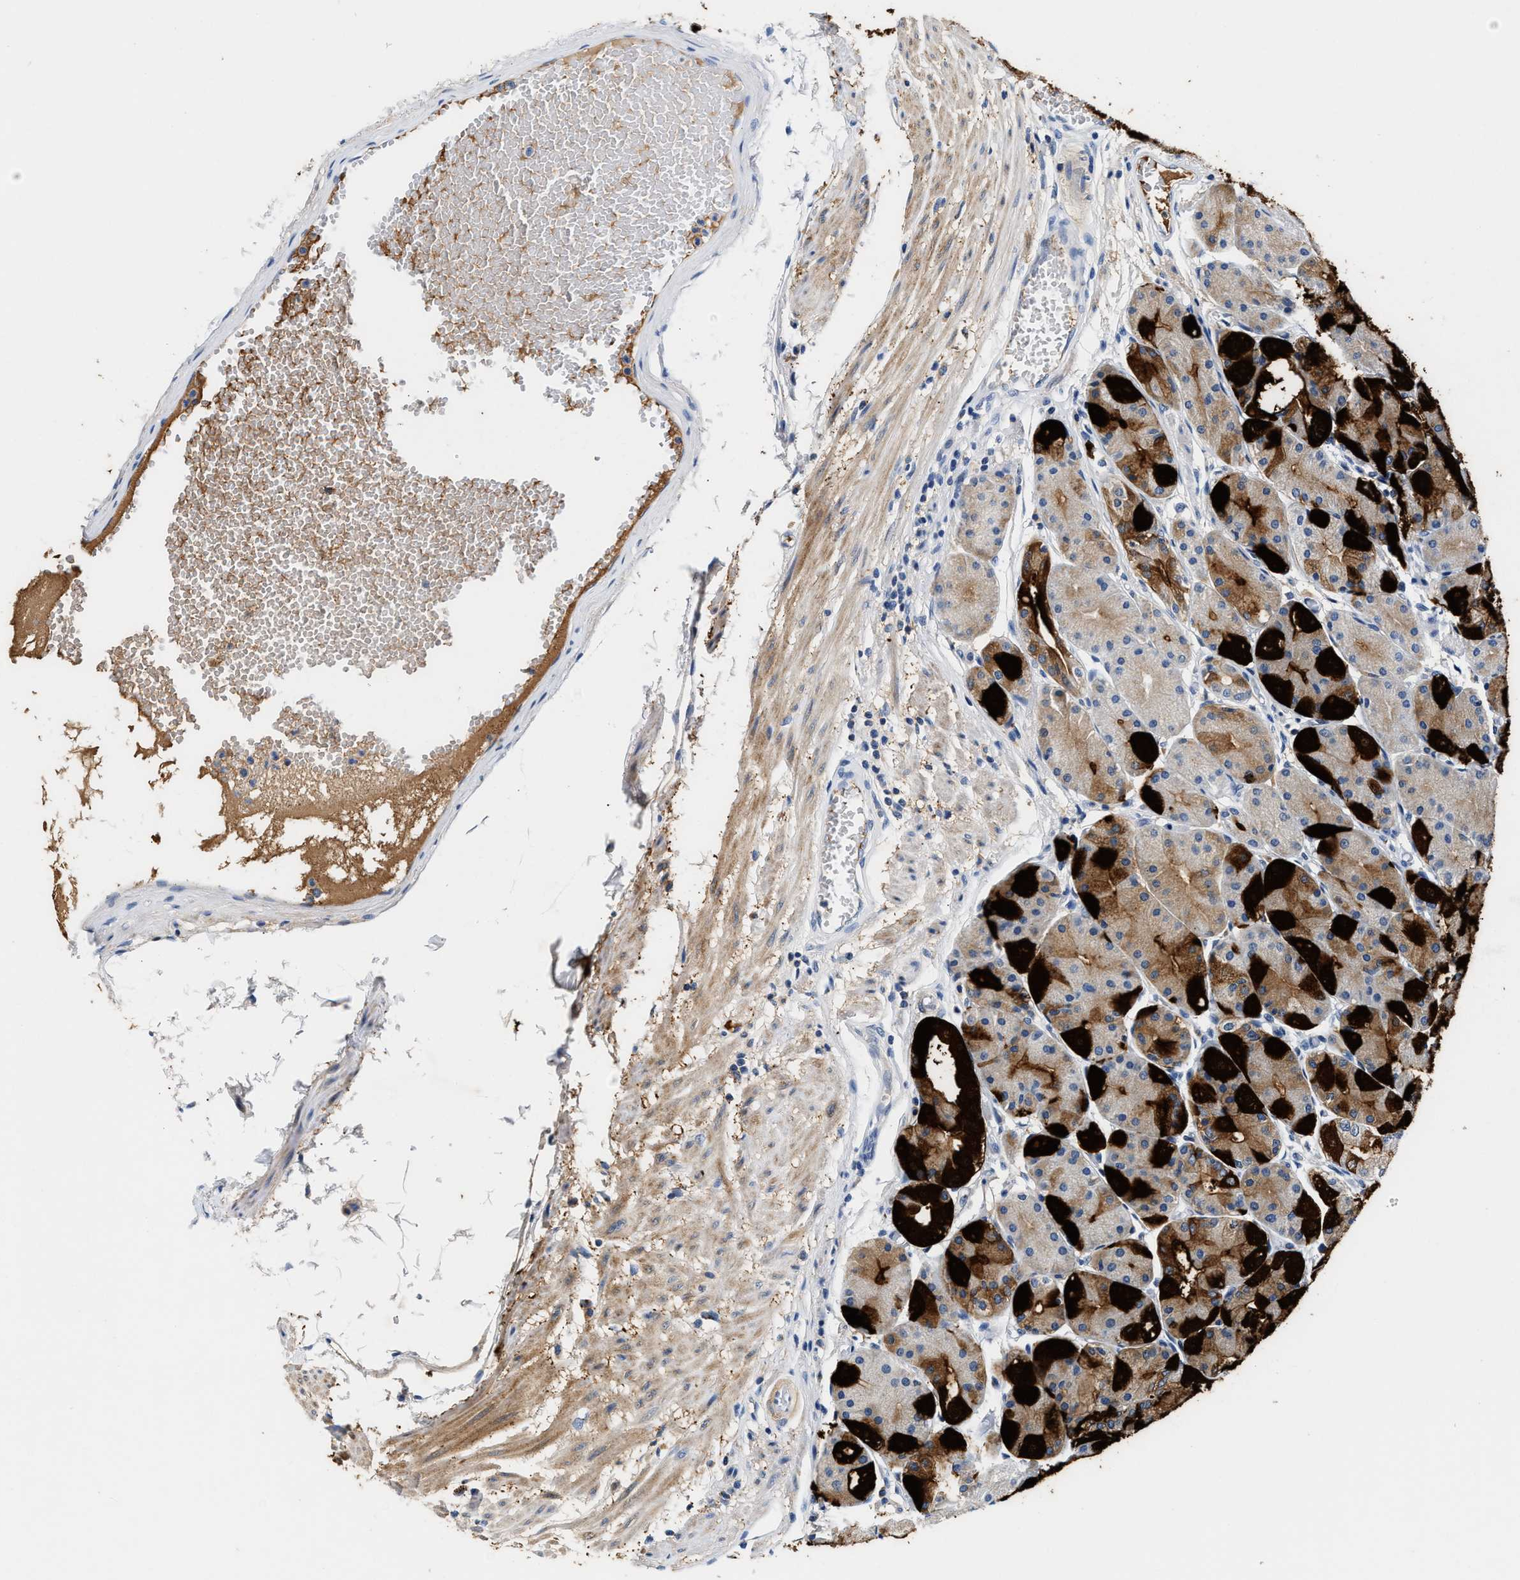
{"staining": {"intensity": "strong", "quantity": "<25%", "location": "cytoplasmic/membranous"}, "tissue": "stomach", "cell_type": "Glandular cells", "image_type": "normal", "snomed": [{"axis": "morphology", "description": "Normal tissue, NOS"}, {"axis": "topography", "description": "Stomach, upper"}], "caption": "Immunohistochemistry (IHC) photomicrograph of benign human stomach stained for a protein (brown), which shows medium levels of strong cytoplasmic/membranous positivity in about <25% of glandular cells.", "gene": "TUT7", "patient": {"sex": "male", "age": 72}}